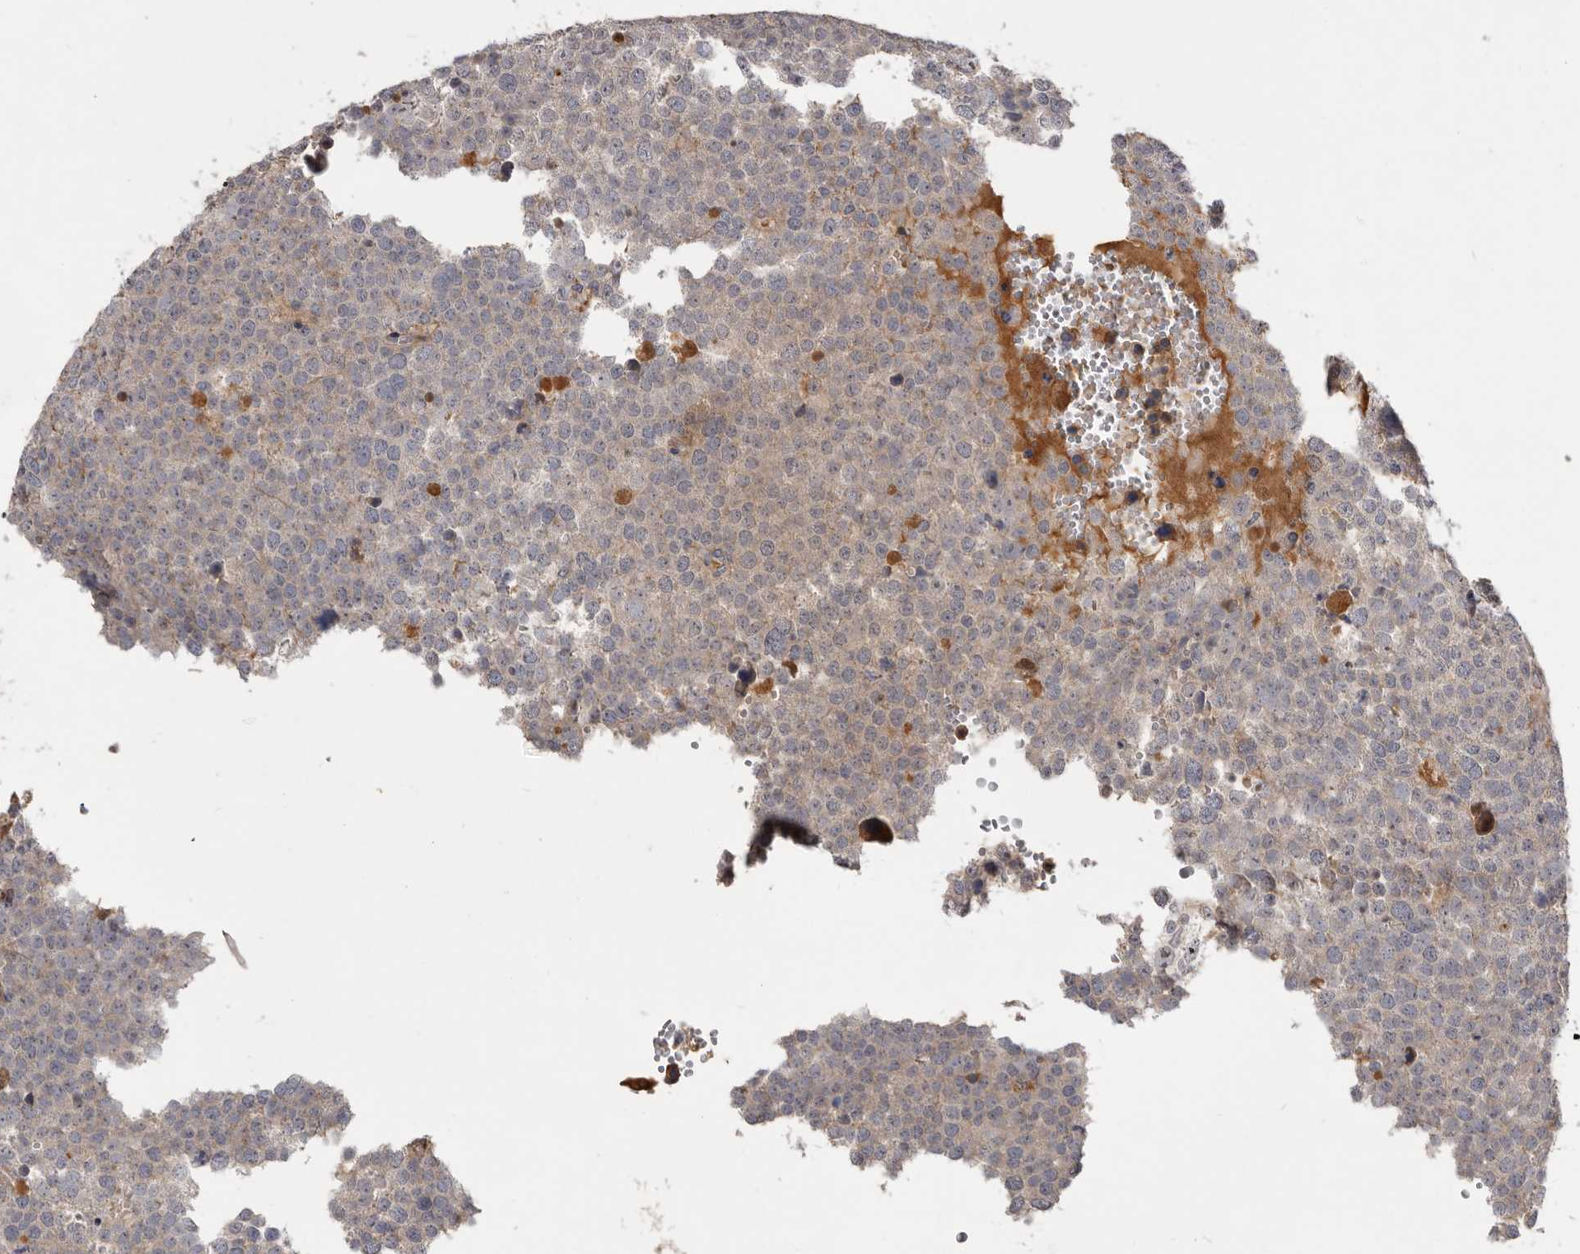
{"staining": {"intensity": "weak", "quantity": "25%-75%", "location": "cytoplasmic/membranous"}, "tissue": "testis cancer", "cell_type": "Tumor cells", "image_type": "cancer", "snomed": [{"axis": "morphology", "description": "Seminoma, NOS"}, {"axis": "topography", "description": "Testis"}], "caption": "Tumor cells show low levels of weak cytoplasmic/membranous expression in approximately 25%-75% of cells in testis cancer.", "gene": "TTC39A", "patient": {"sex": "male", "age": 71}}